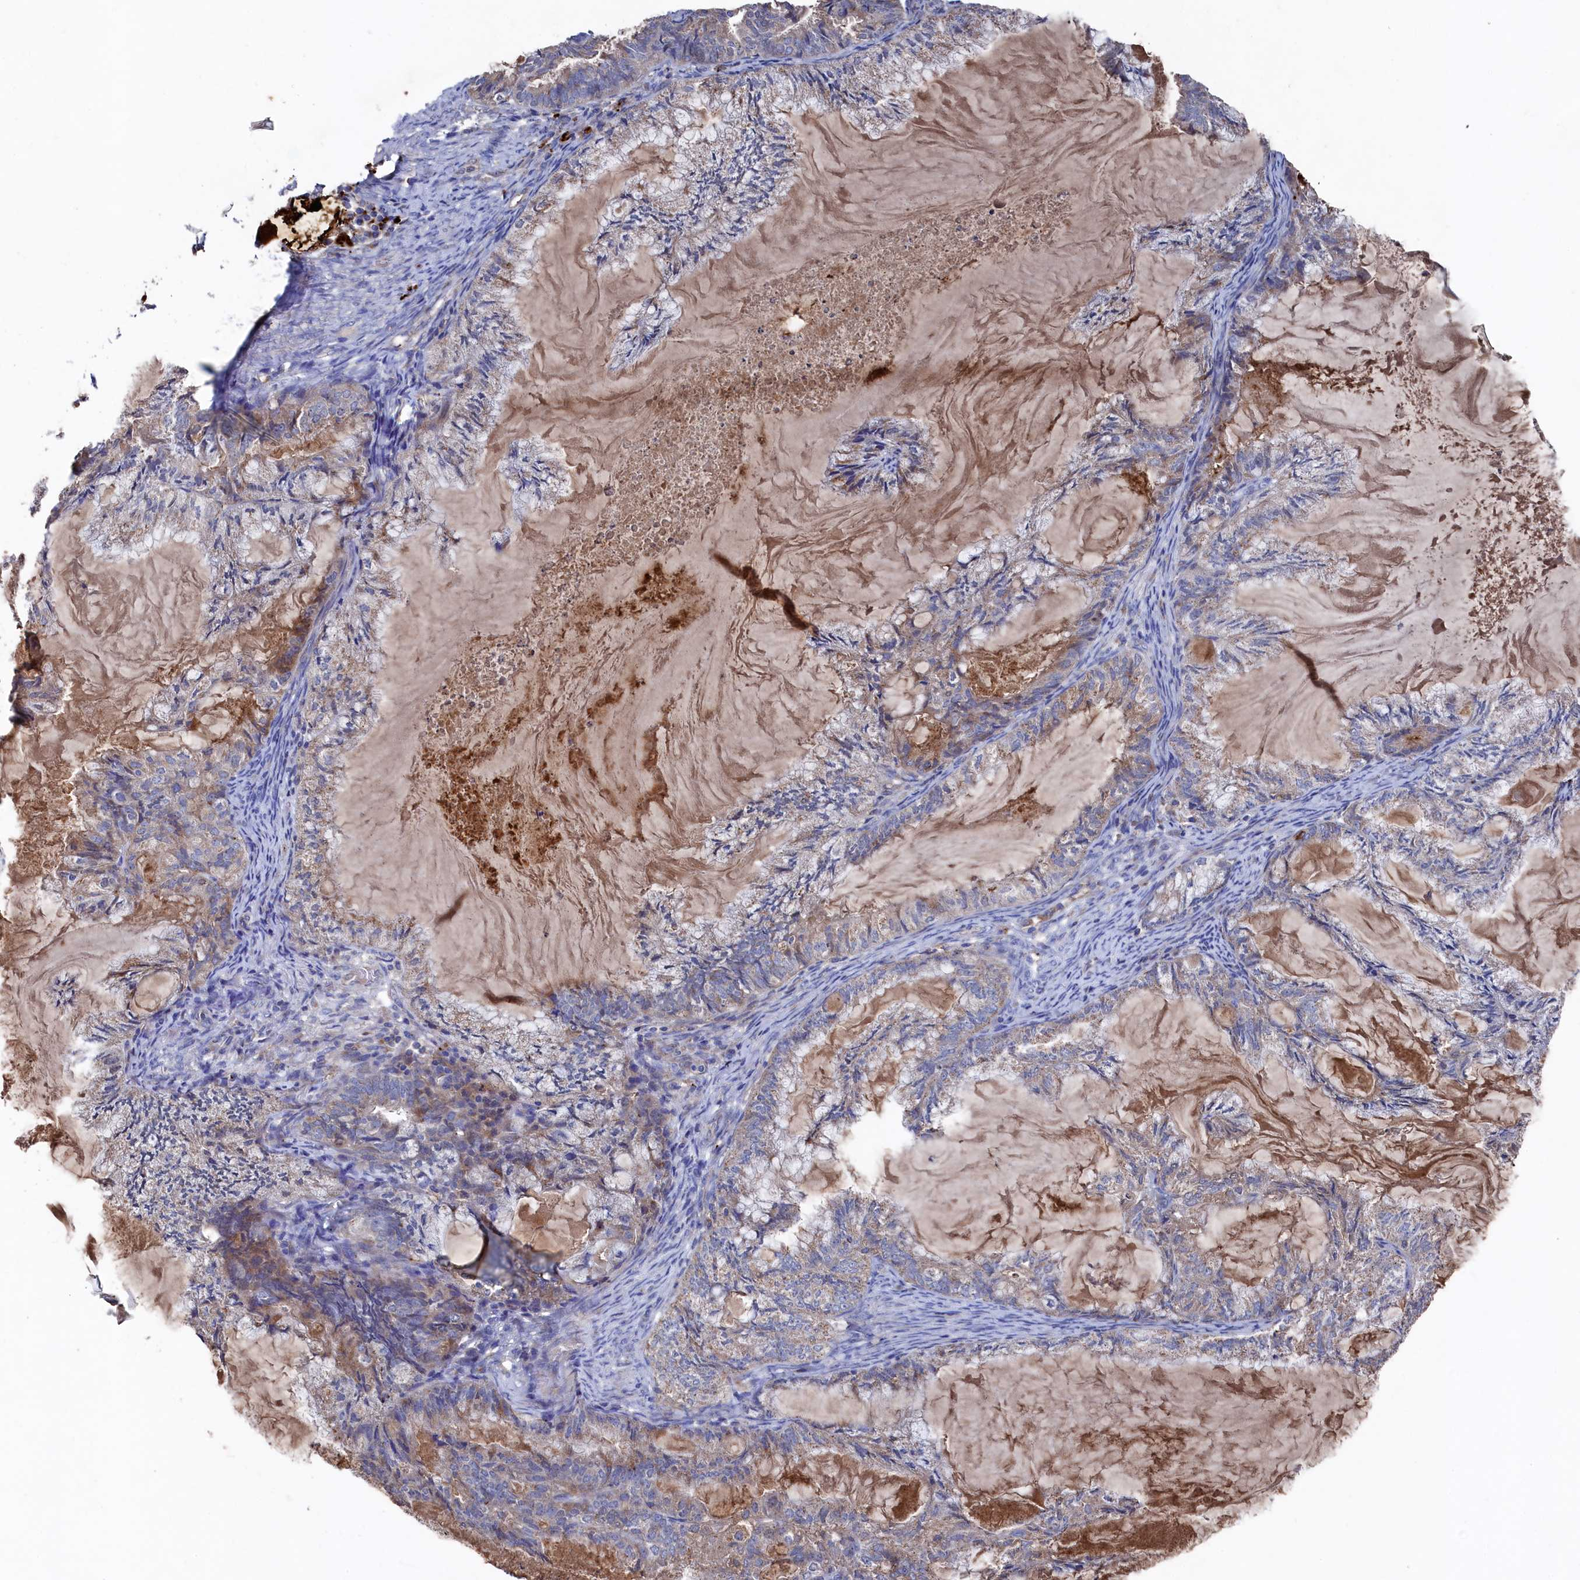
{"staining": {"intensity": "weak", "quantity": "<25%", "location": "cytoplasmic/membranous"}, "tissue": "endometrial cancer", "cell_type": "Tumor cells", "image_type": "cancer", "snomed": [{"axis": "morphology", "description": "Adenocarcinoma, NOS"}, {"axis": "topography", "description": "Endometrium"}], "caption": "A micrograph of human adenocarcinoma (endometrial) is negative for staining in tumor cells. (DAB immunohistochemistry, high magnification).", "gene": "TK2", "patient": {"sex": "female", "age": 86}}